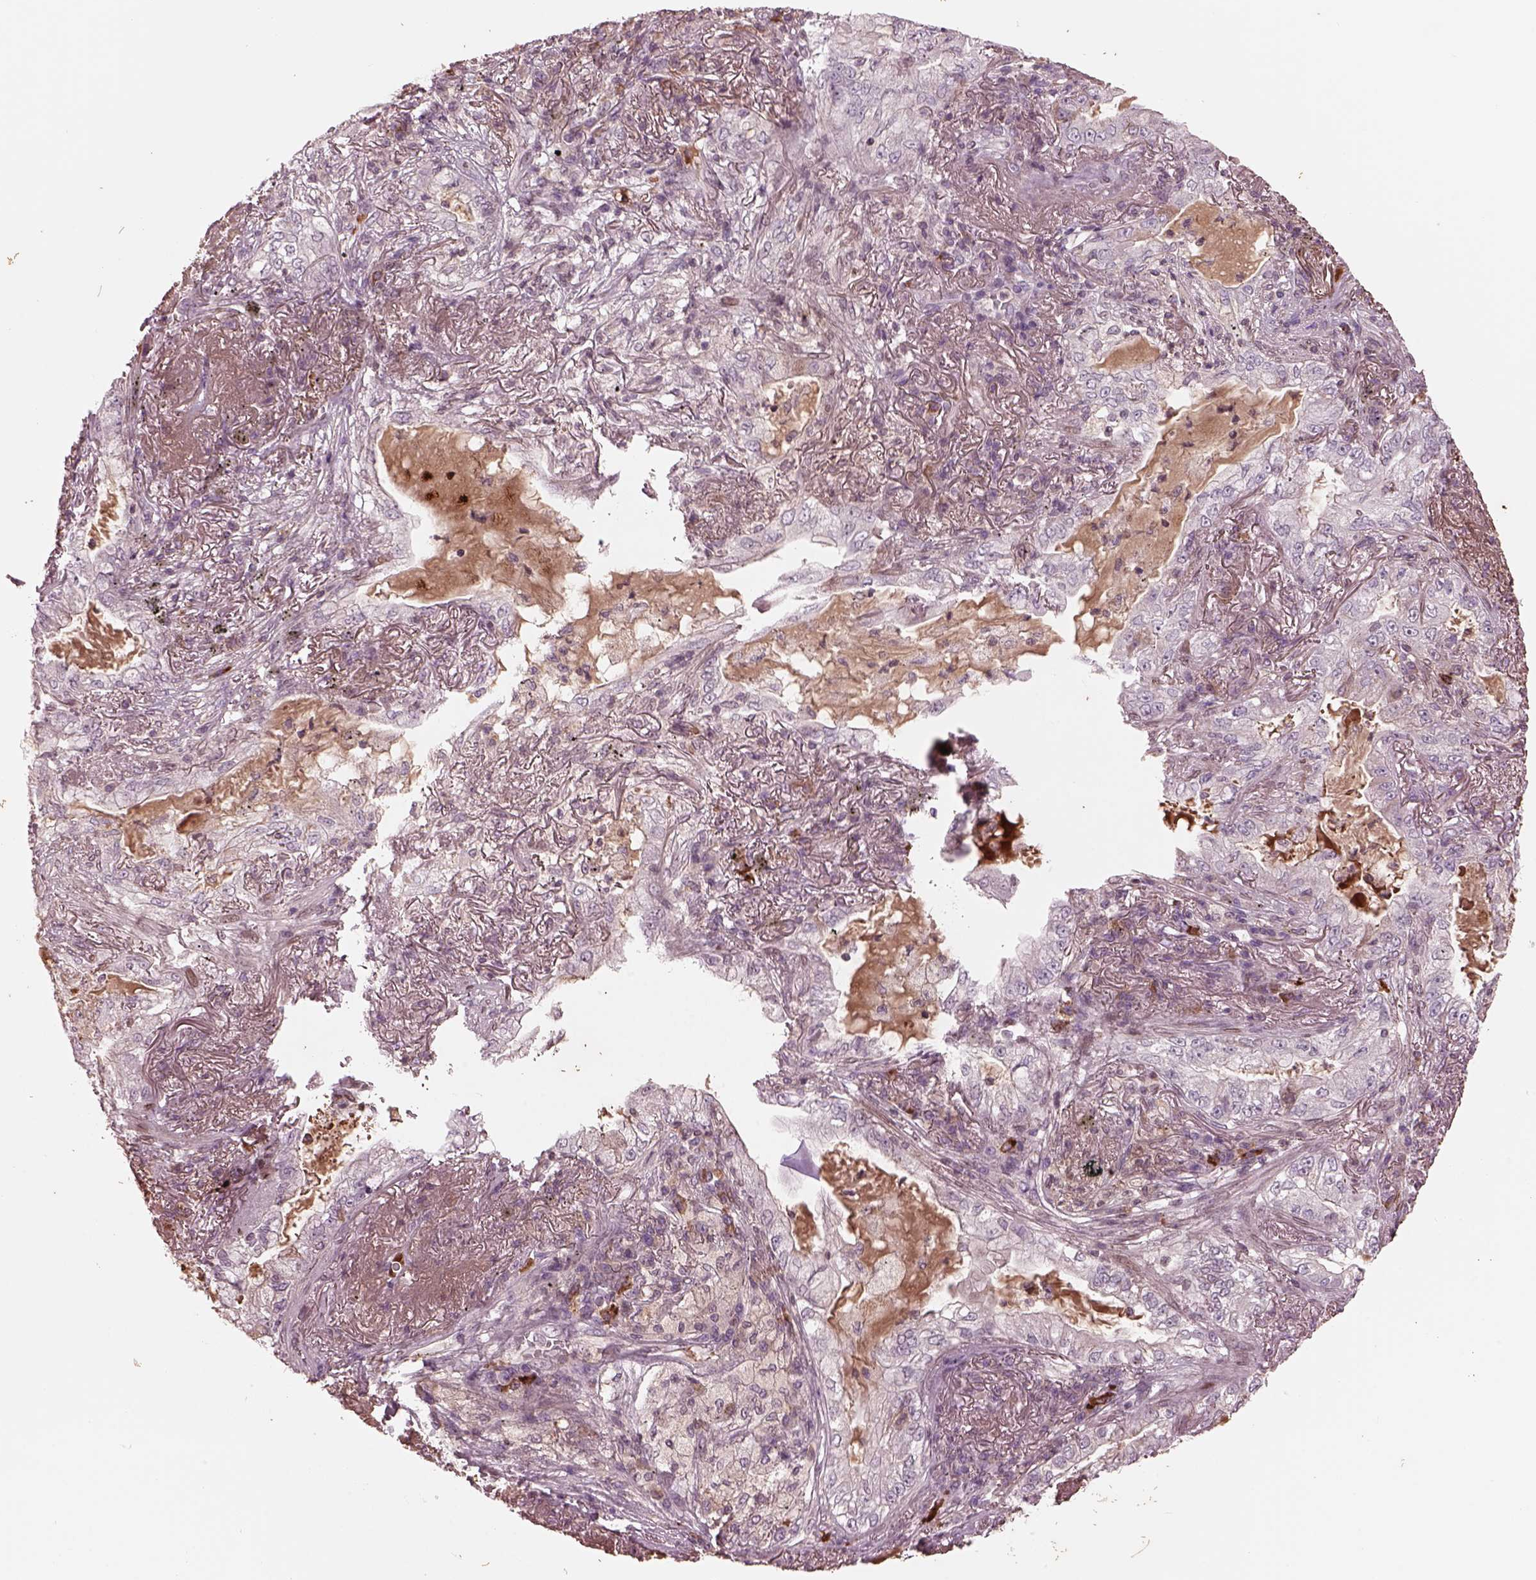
{"staining": {"intensity": "negative", "quantity": "none", "location": "none"}, "tissue": "lung cancer", "cell_type": "Tumor cells", "image_type": "cancer", "snomed": [{"axis": "morphology", "description": "Adenocarcinoma, NOS"}, {"axis": "topography", "description": "Lung"}], "caption": "DAB immunohistochemical staining of adenocarcinoma (lung) shows no significant staining in tumor cells.", "gene": "PTX4", "patient": {"sex": "female", "age": 73}}